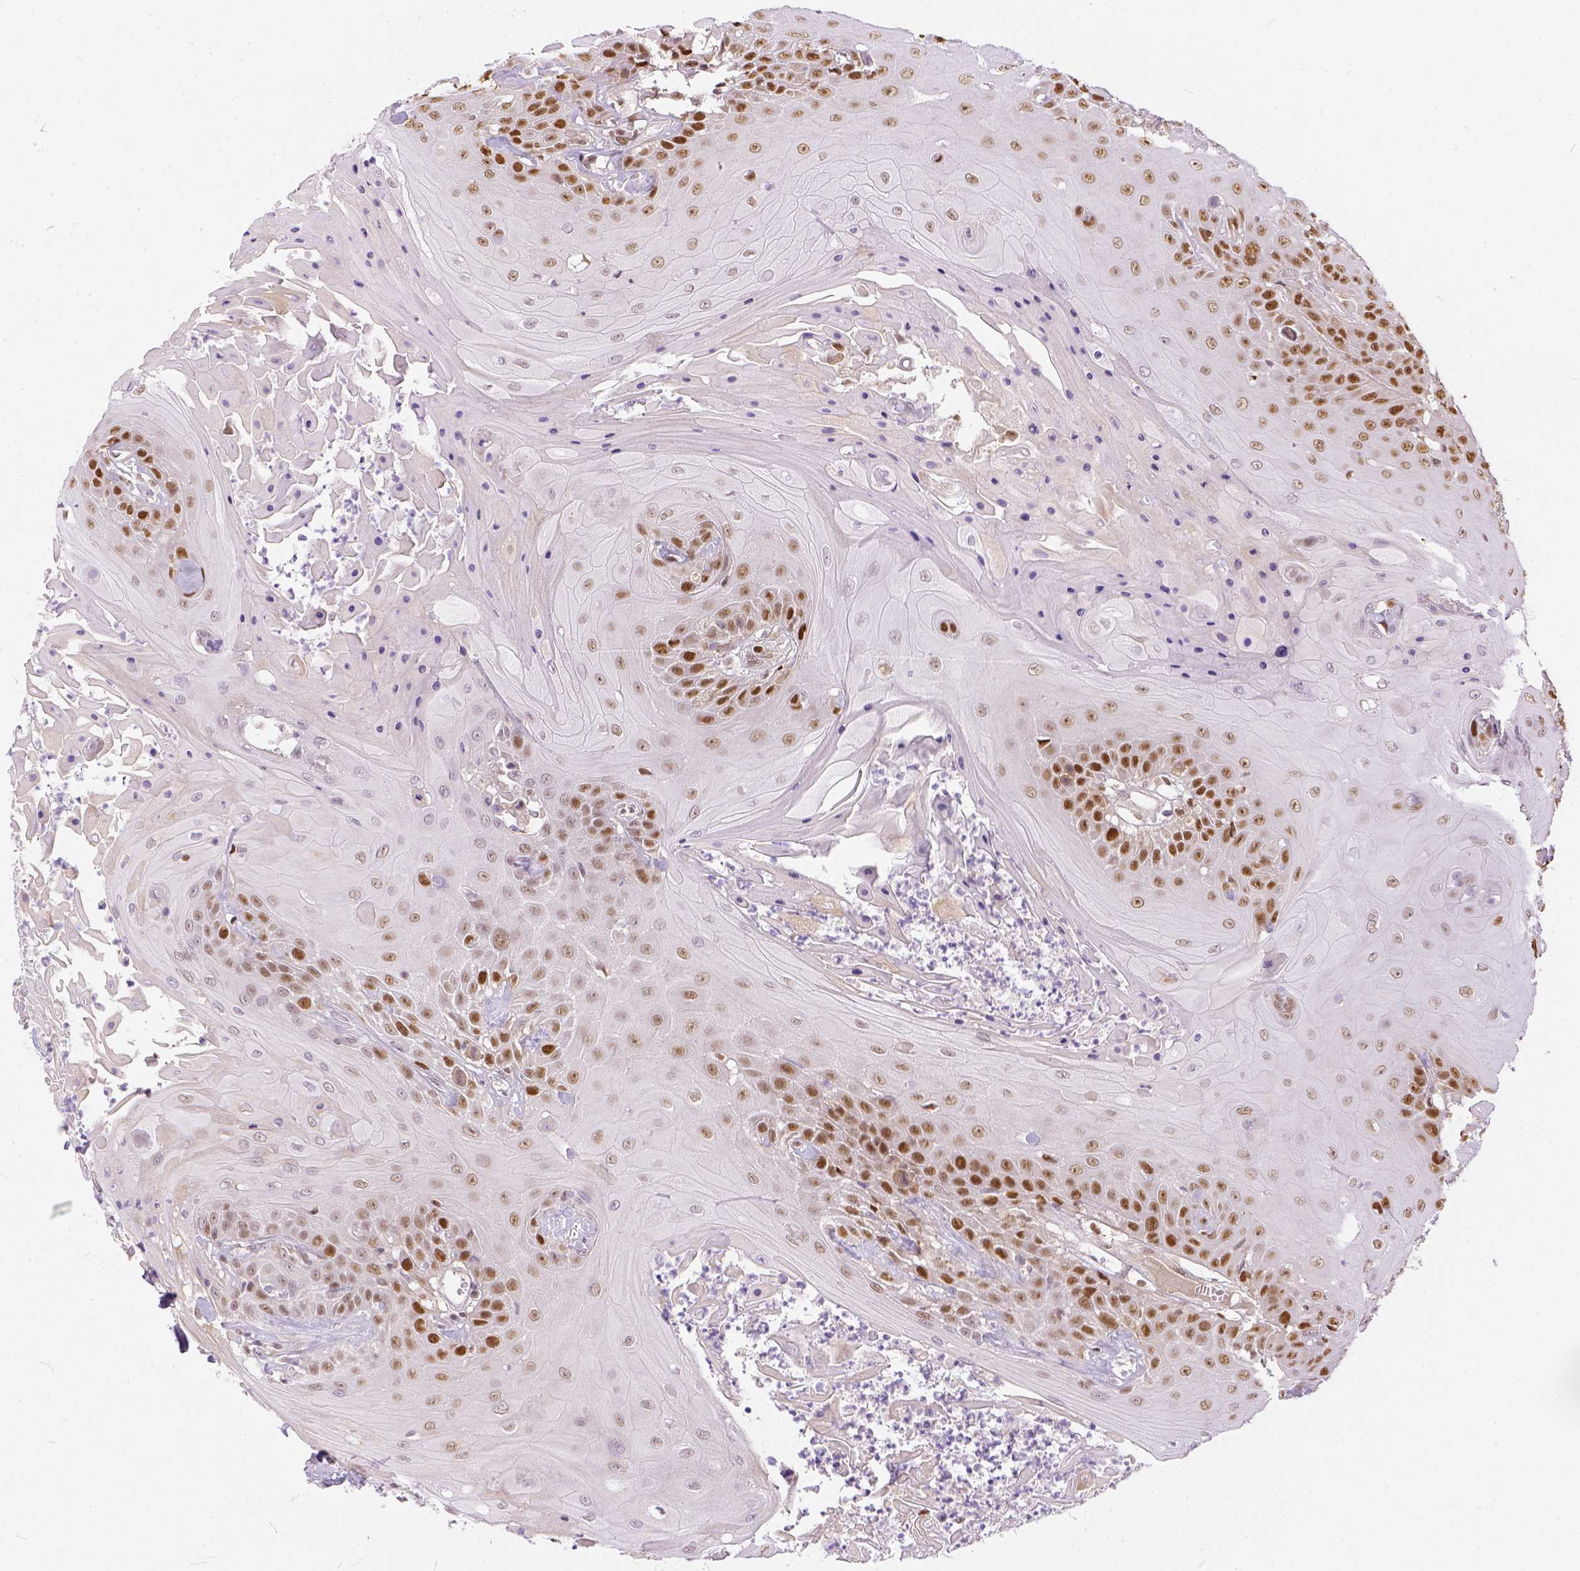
{"staining": {"intensity": "moderate", "quantity": "25%-75%", "location": "nuclear"}, "tissue": "head and neck cancer", "cell_type": "Tumor cells", "image_type": "cancer", "snomed": [{"axis": "morphology", "description": "Squamous cell carcinoma, NOS"}, {"axis": "topography", "description": "Skin"}, {"axis": "topography", "description": "Head-Neck"}], "caption": "Squamous cell carcinoma (head and neck) tissue displays moderate nuclear expression in approximately 25%-75% of tumor cells, visualized by immunohistochemistry.", "gene": "ERCC1", "patient": {"sex": "male", "age": 80}}